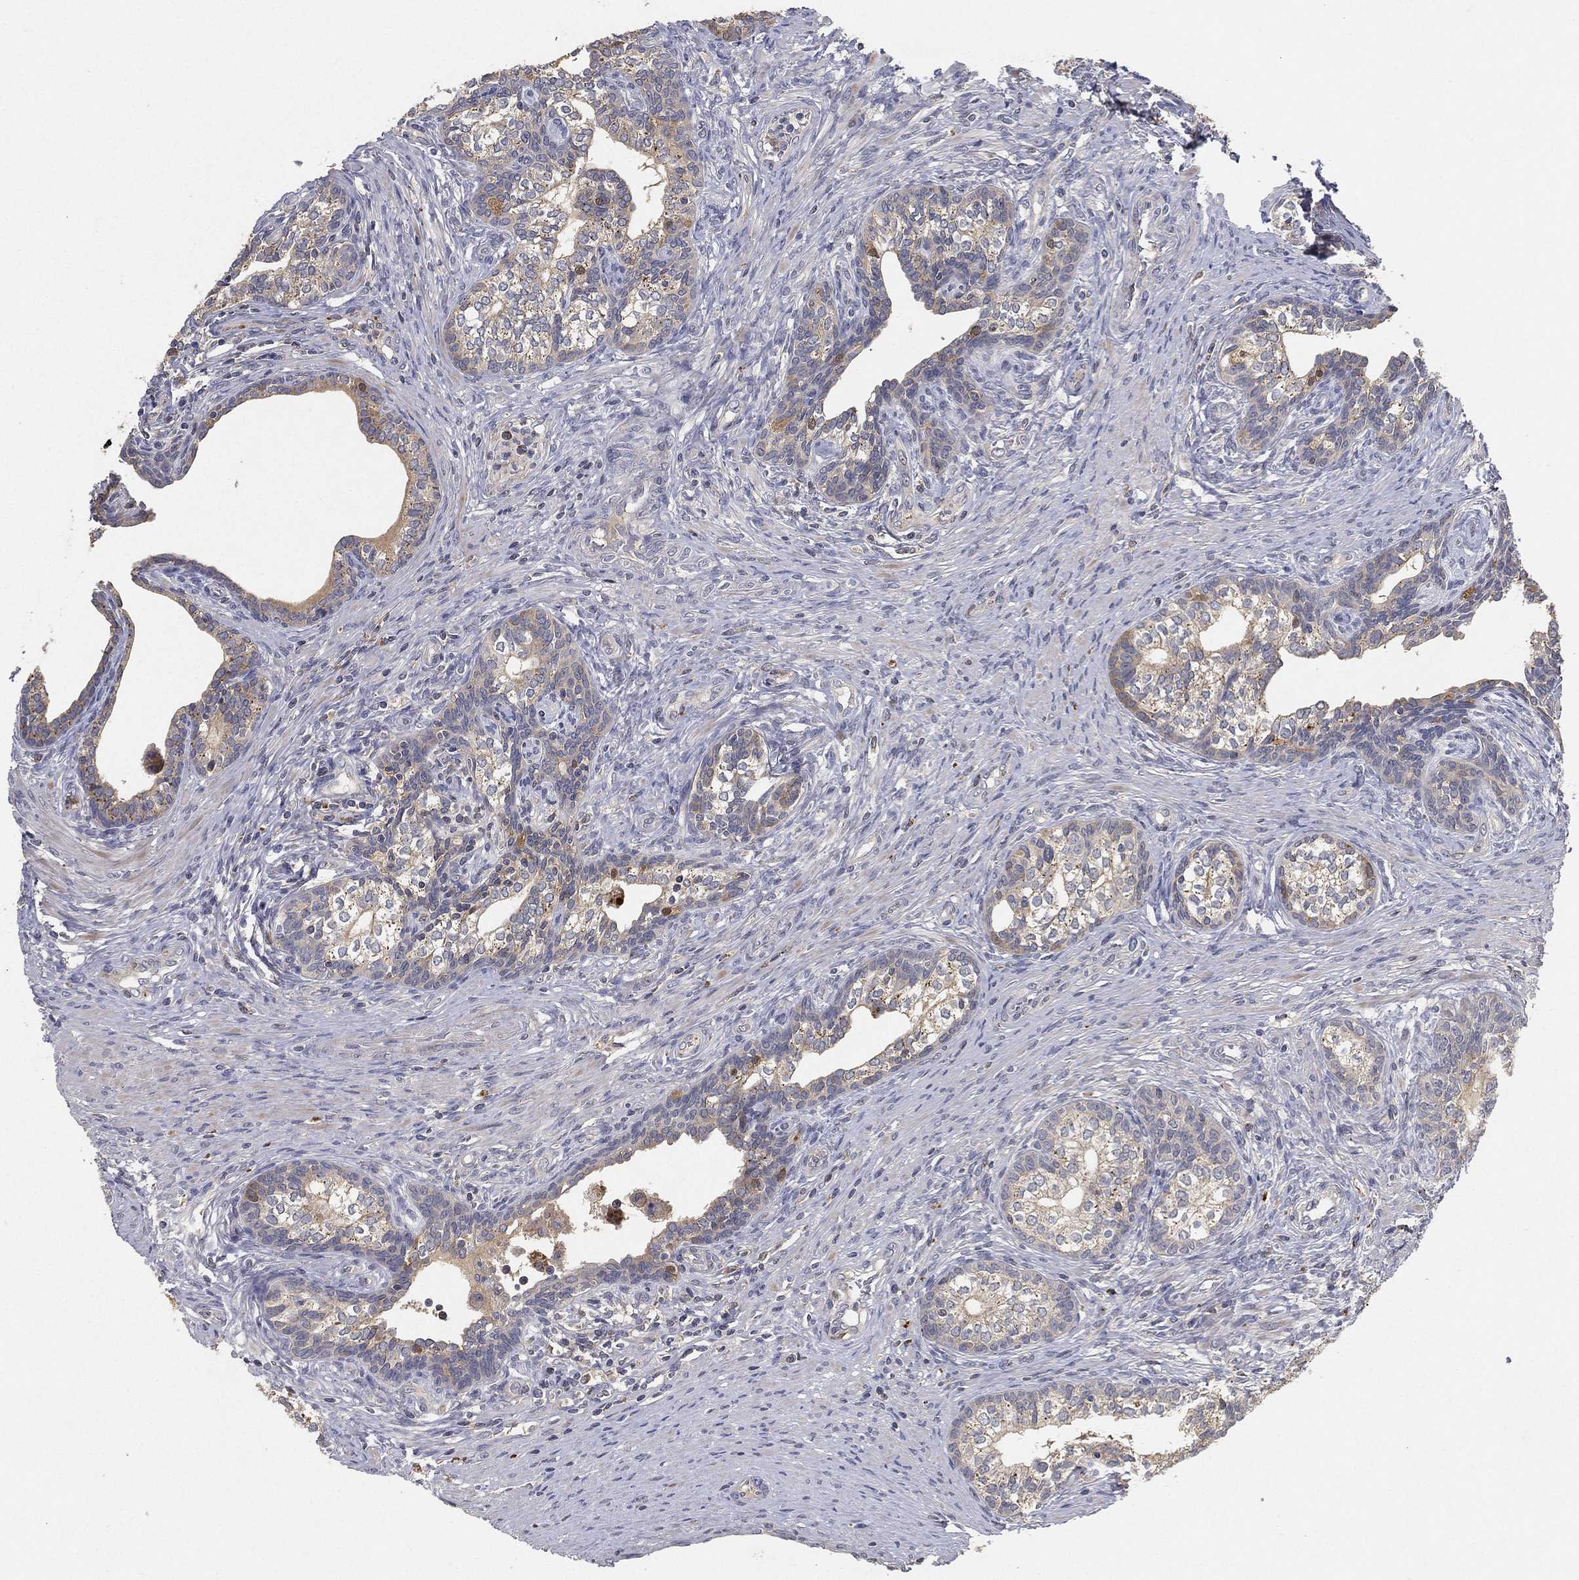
{"staining": {"intensity": "weak", "quantity": "<25%", "location": "cytoplasmic/membranous"}, "tissue": "prostate cancer", "cell_type": "Tumor cells", "image_type": "cancer", "snomed": [{"axis": "morphology", "description": "Adenocarcinoma, NOS"}, {"axis": "morphology", "description": "Adenocarcinoma, High grade"}, {"axis": "topography", "description": "Prostate"}], "caption": "Immunohistochemistry of prostate cancer shows no positivity in tumor cells.", "gene": "CFAP251", "patient": {"sex": "male", "age": 61}}